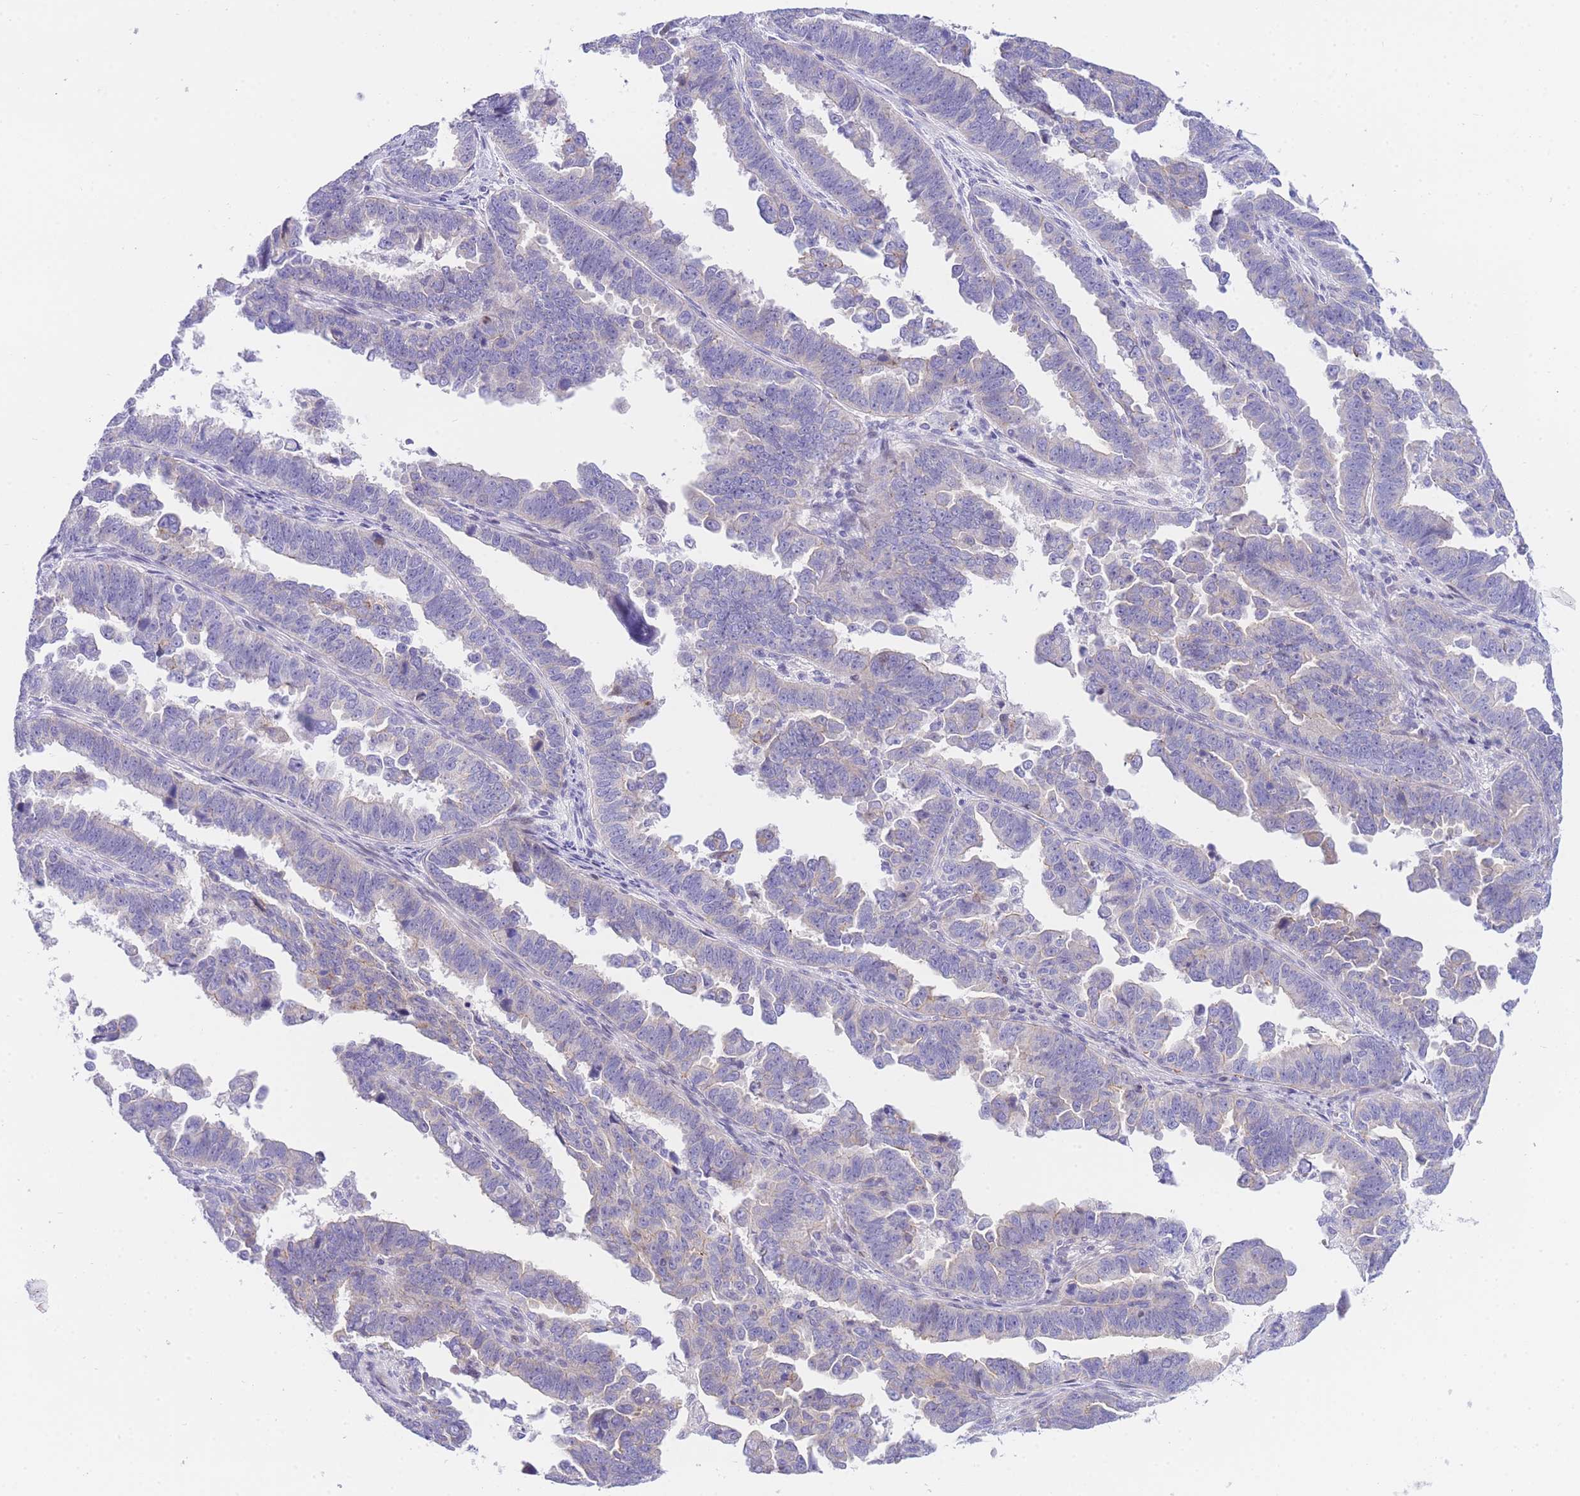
{"staining": {"intensity": "negative", "quantity": "none", "location": "none"}, "tissue": "endometrial cancer", "cell_type": "Tumor cells", "image_type": "cancer", "snomed": [{"axis": "morphology", "description": "Adenocarcinoma, NOS"}, {"axis": "topography", "description": "Endometrium"}], "caption": "There is no significant positivity in tumor cells of adenocarcinoma (endometrial). (IHC, brightfield microscopy, high magnification).", "gene": "TIFAB", "patient": {"sex": "female", "age": 75}}